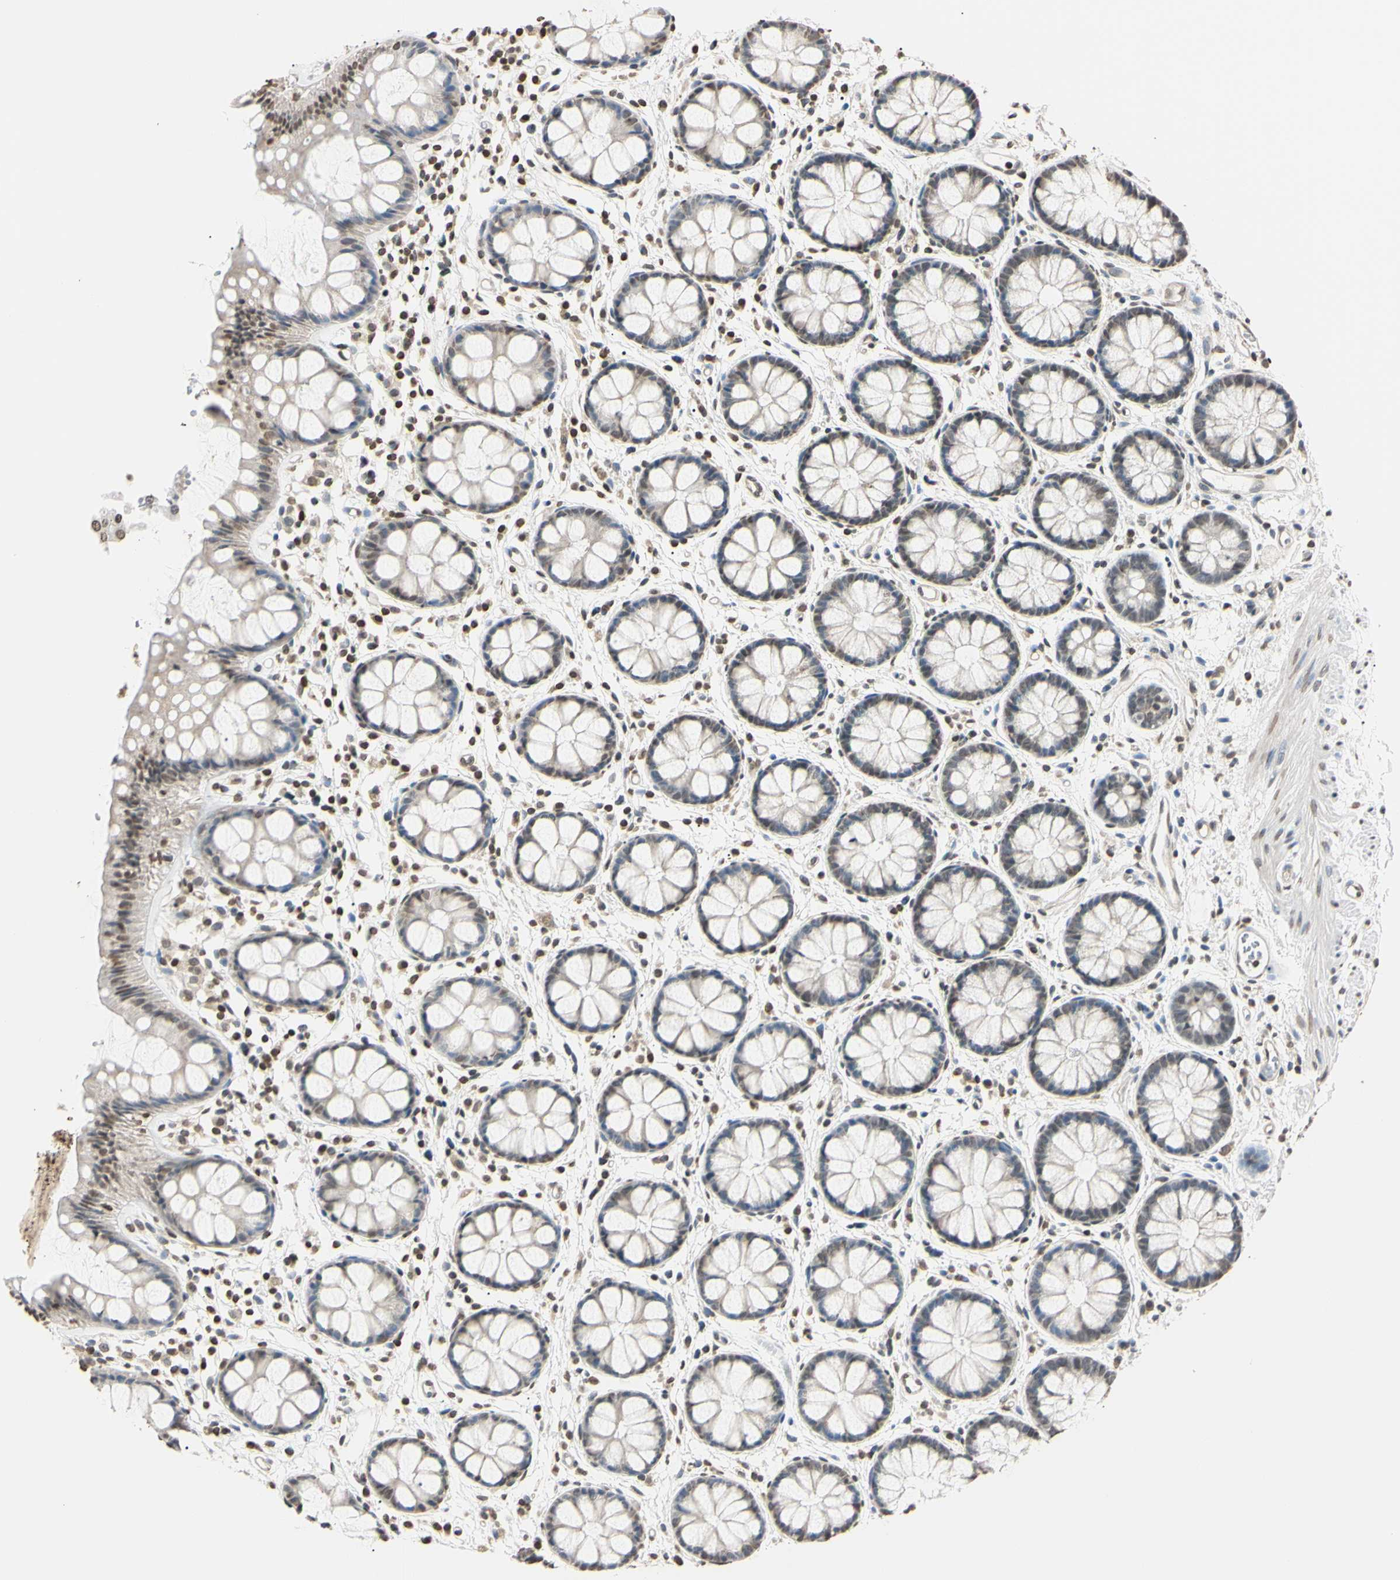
{"staining": {"intensity": "weak", "quantity": "25%-75%", "location": "nuclear"}, "tissue": "rectum", "cell_type": "Glandular cells", "image_type": "normal", "snomed": [{"axis": "morphology", "description": "Normal tissue, NOS"}, {"axis": "topography", "description": "Rectum"}], "caption": "IHC micrograph of benign rectum: human rectum stained using IHC exhibits low levels of weak protein expression localized specifically in the nuclear of glandular cells, appearing as a nuclear brown color.", "gene": "CDC45", "patient": {"sex": "female", "age": 66}}